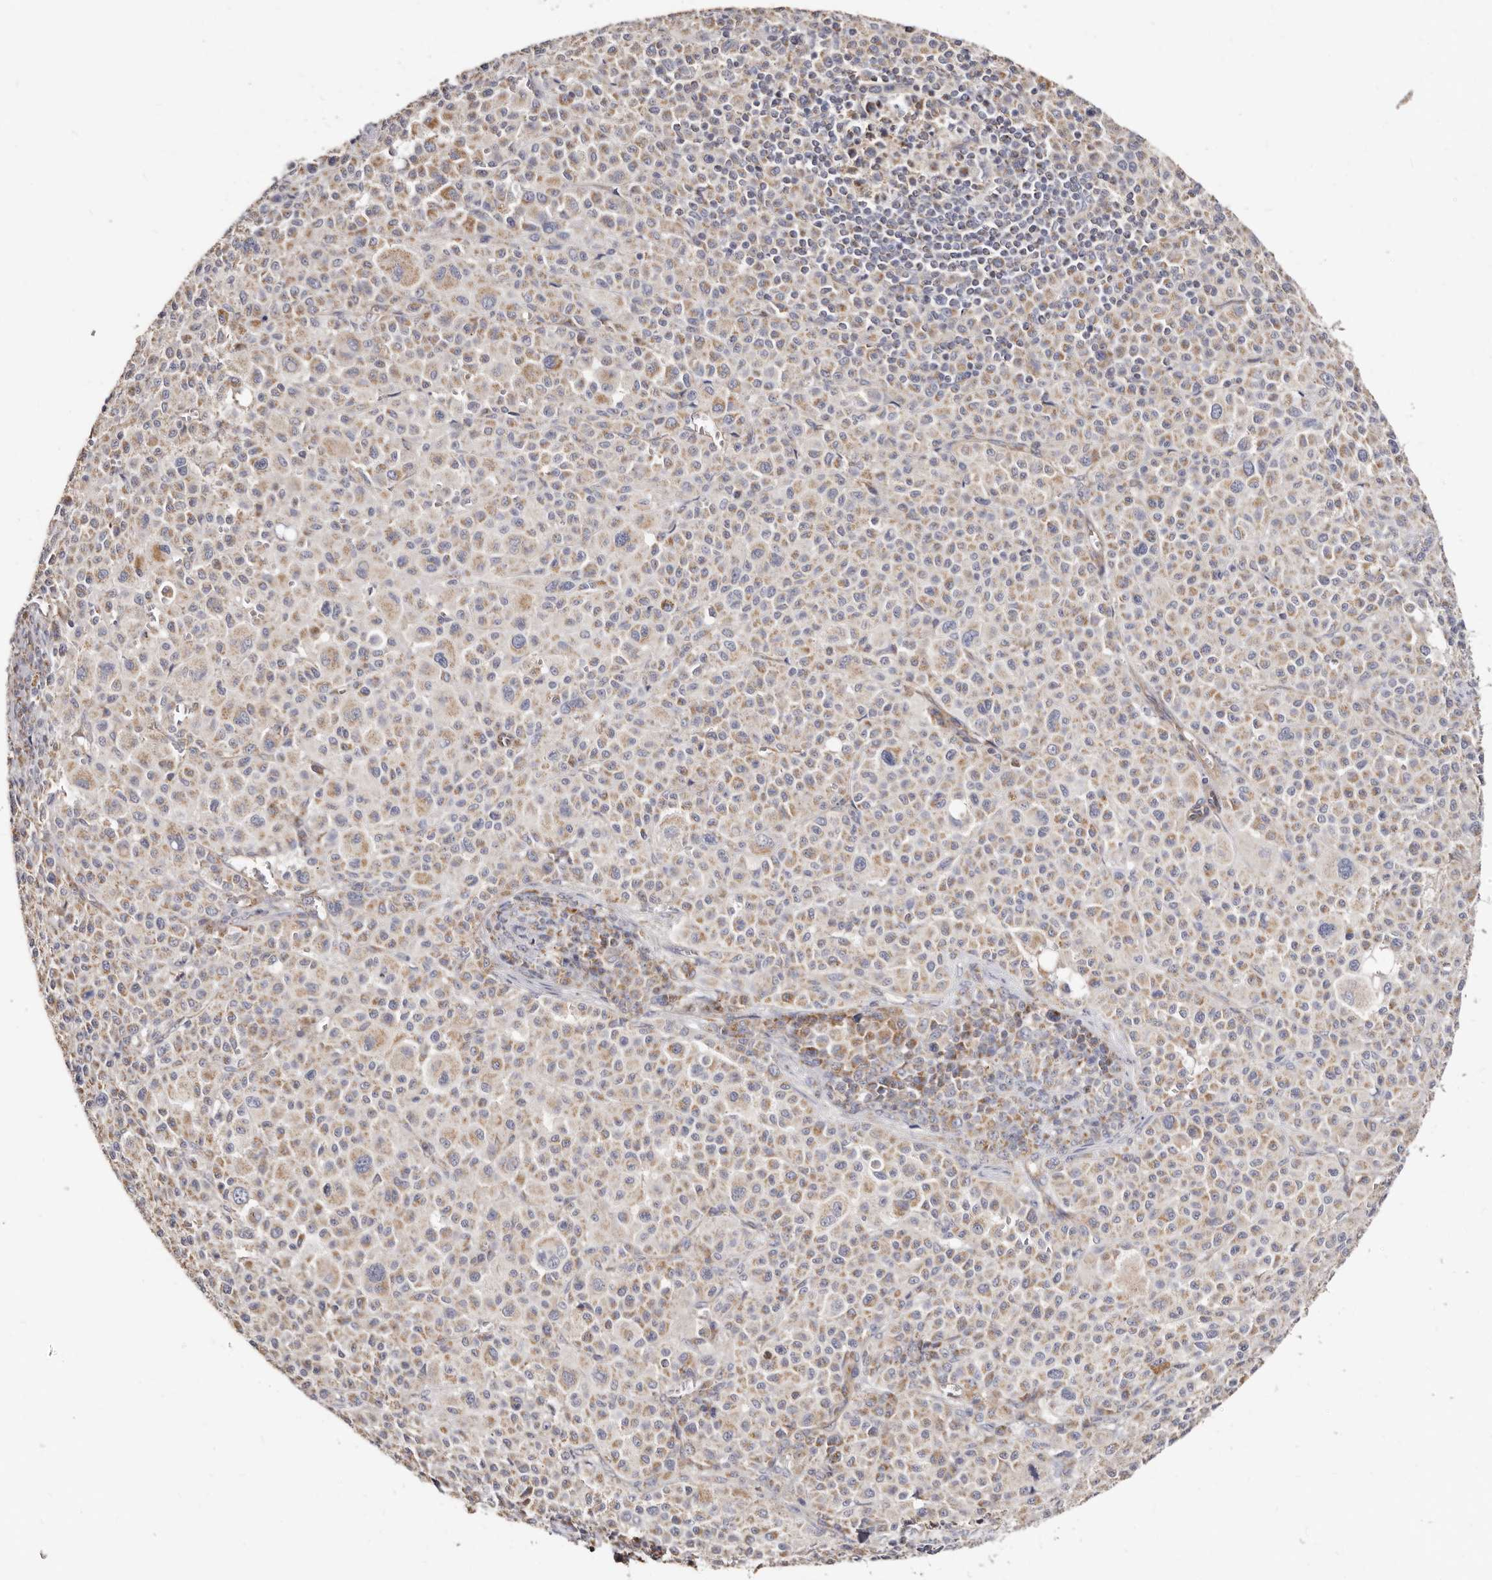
{"staining": {"intensity": "weak", "quantity": ">75%", "location": "cytoplasmic/membranous"}, "tissue": "melanoma", "cell_type": "Tumor cells", "image_type": "cancer", "snomed": [{"axis": "morphology", "description": "Malignant melanoma, Metastatic site"}, {"axis": "topography", "description": "Skin"}], "caption": "High-magnification brightfield microscopy of melanoma stained with DAB (3,3'-diaminobenzidine) (brown) and counterstained with hematoxylin (blue). tumor cells exhibit weak cytoplasmic/membranous expression is present in about>75% of cells.", "gene": "BAIAP2L1", "patient": {"sex": "female", "age": 74}}